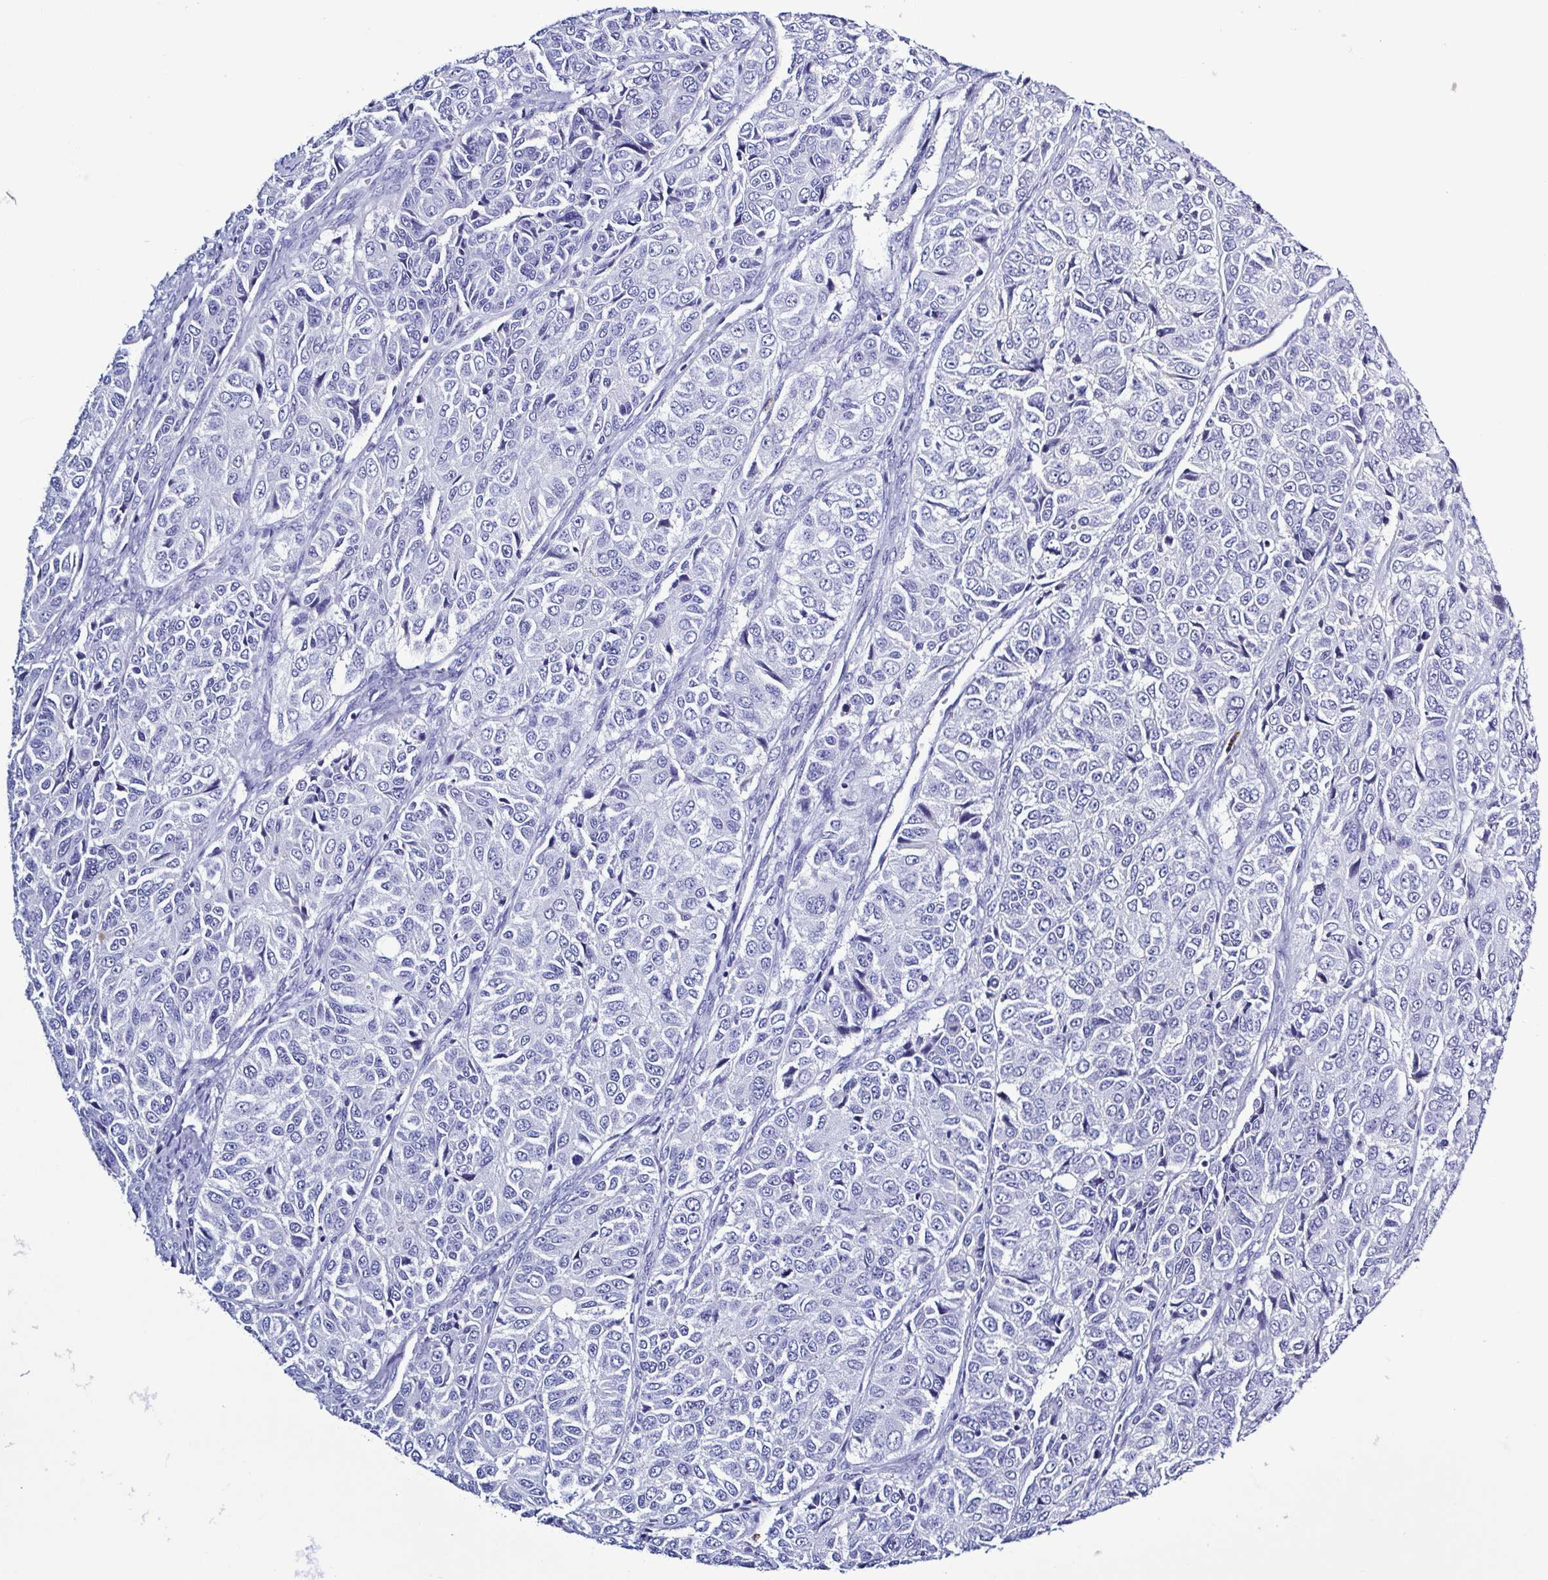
{"staining": {"intensity": "negative", "quantity": "none", "location": "none"}, "tissue": "ovarian cancer", "cell_type": "Tumor cells", "image_type": "cancer", "snomed": [{"axis": "morphology", "description": "Carcinoma, endometroid"}, {"axis": "topography", "description": "Ovary"}], "caption": "Image shows no protein positivity in tumor cells of ovarian cancer (endometroid carcinoma) tissue.", "gene": "LTF", "patient": {"sex": "female", "age": 51}}